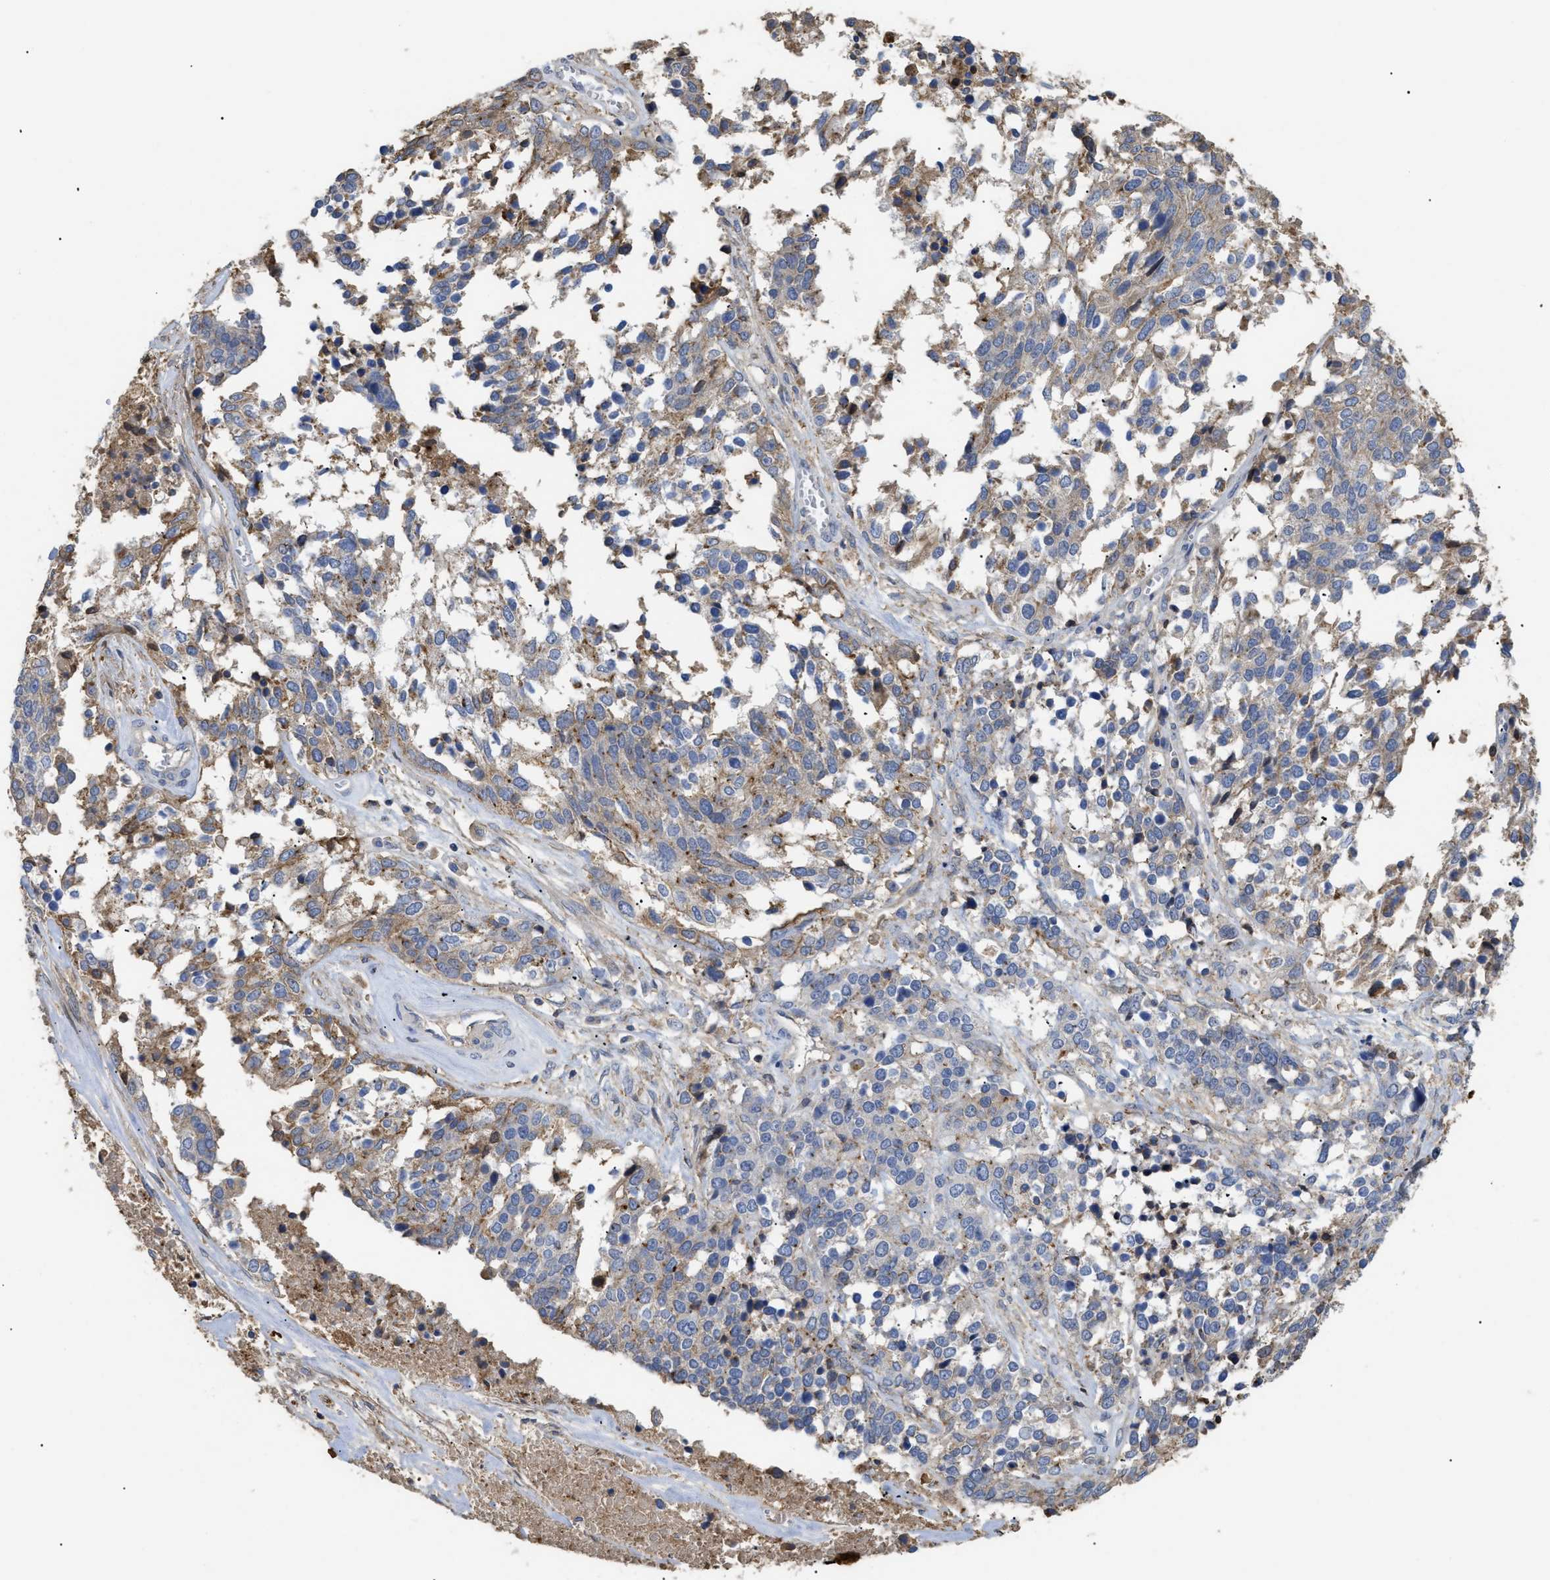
{"staining": {"intensity": "weak", "quantity": "<25%", "location": "cytoplasmic/membranous"}, "tissue": "ovarian cancer", "cell_type": "Tumor cells", "image_type": "cancer", "snomed": [{"axis": "morphology", "description": "Cystadenocarcinoma, serous, NOS"}, {"axis": "topography", "description": "Ovary"}], "caption": "Image shows no protein positivity in tumor cells of ovarian cancer tissue. (Immunohistochemistry, brightfield microscopy, high magnification).", "gene": "ANXA4", "patient": {"sex": "female", "age": 44}}